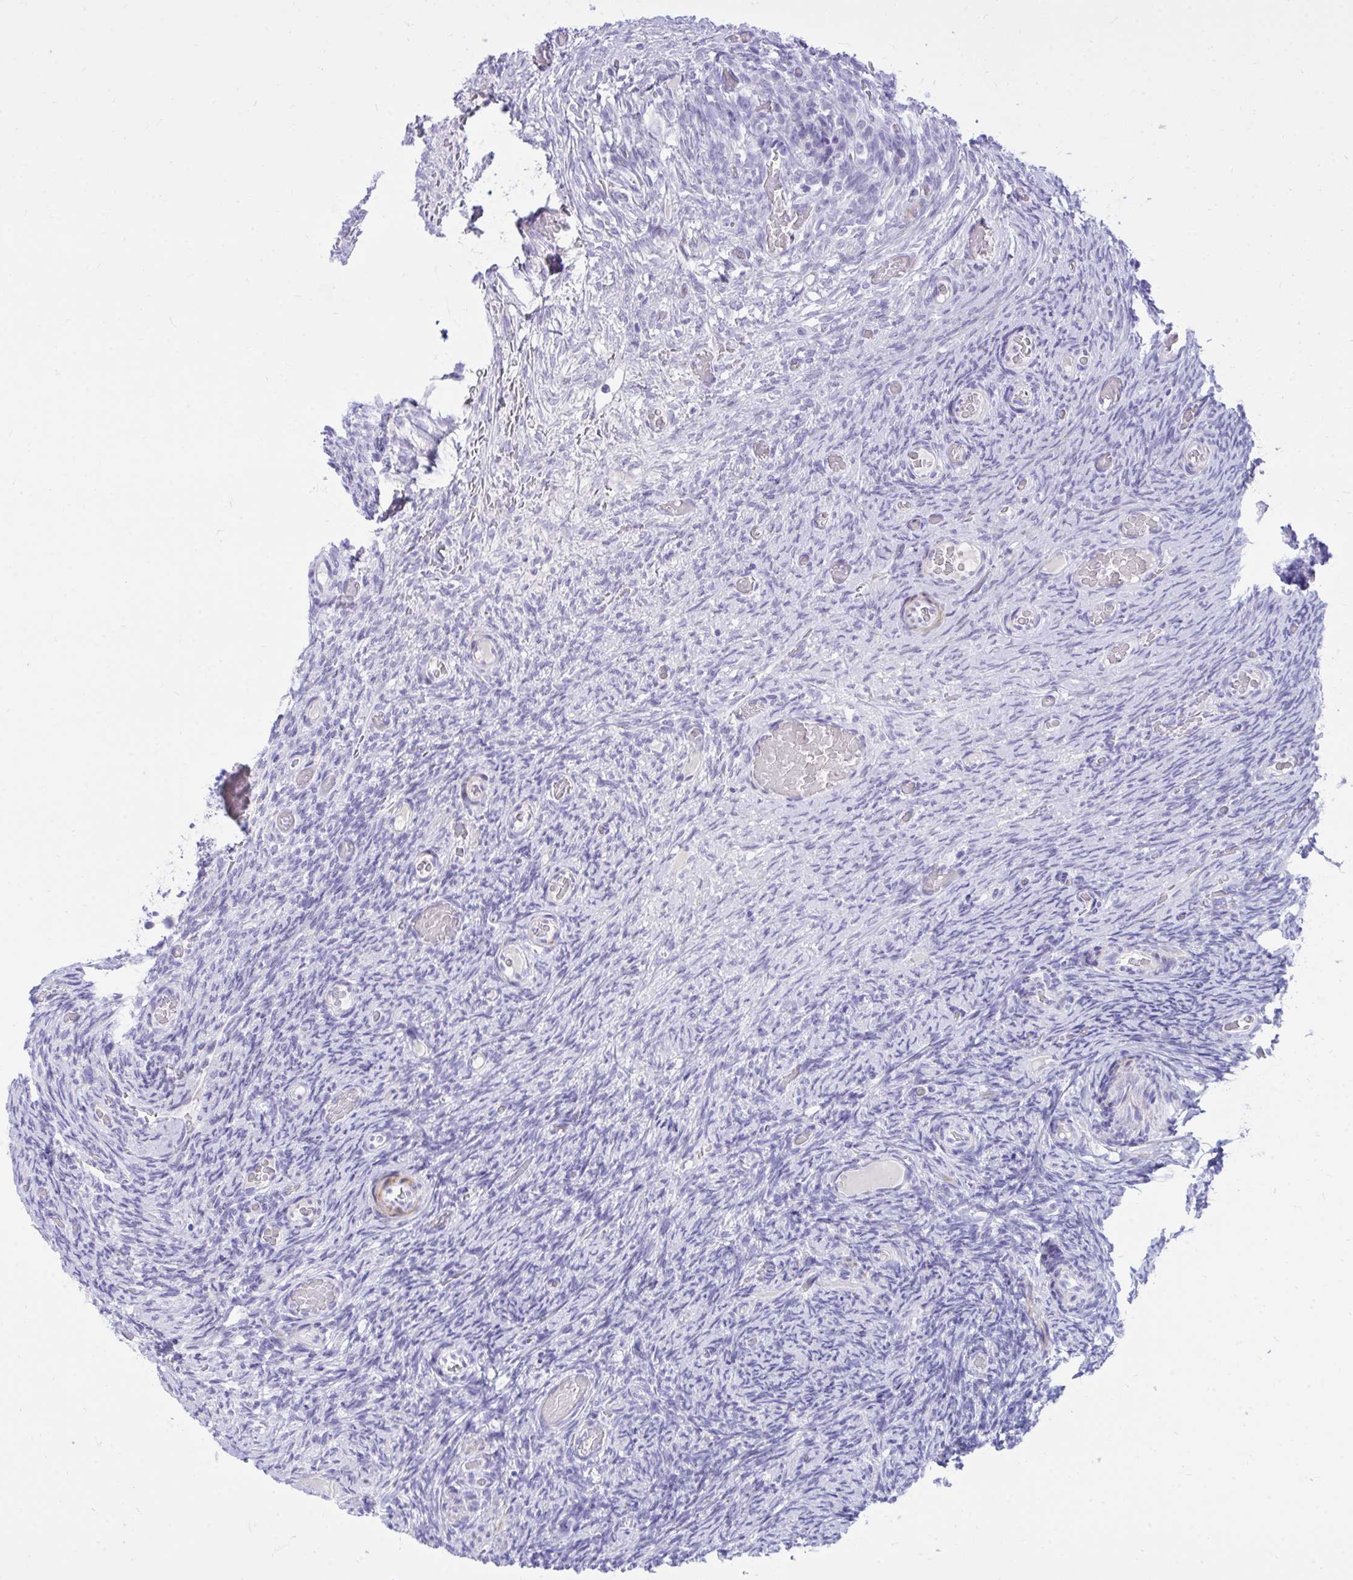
{"staining": {"intensity": "negative", "quantity": "none", "location": "none"}, "tissue": "ovary", "cell_type": "Ovarian stroma cells", "image_type": "normal", "snomed": [{"axis": "morphology", "description": "Normal tissue, NOS"}, {"axis": "topography", "description": "Ovary"}], "caption": "Human ovary stained for a protein using immunohistochemistry (IHC) displays no staining in ovarian stroma cells.", "gene": "ANKDD1B", "patient": {"sex": "female", "age": 34}}